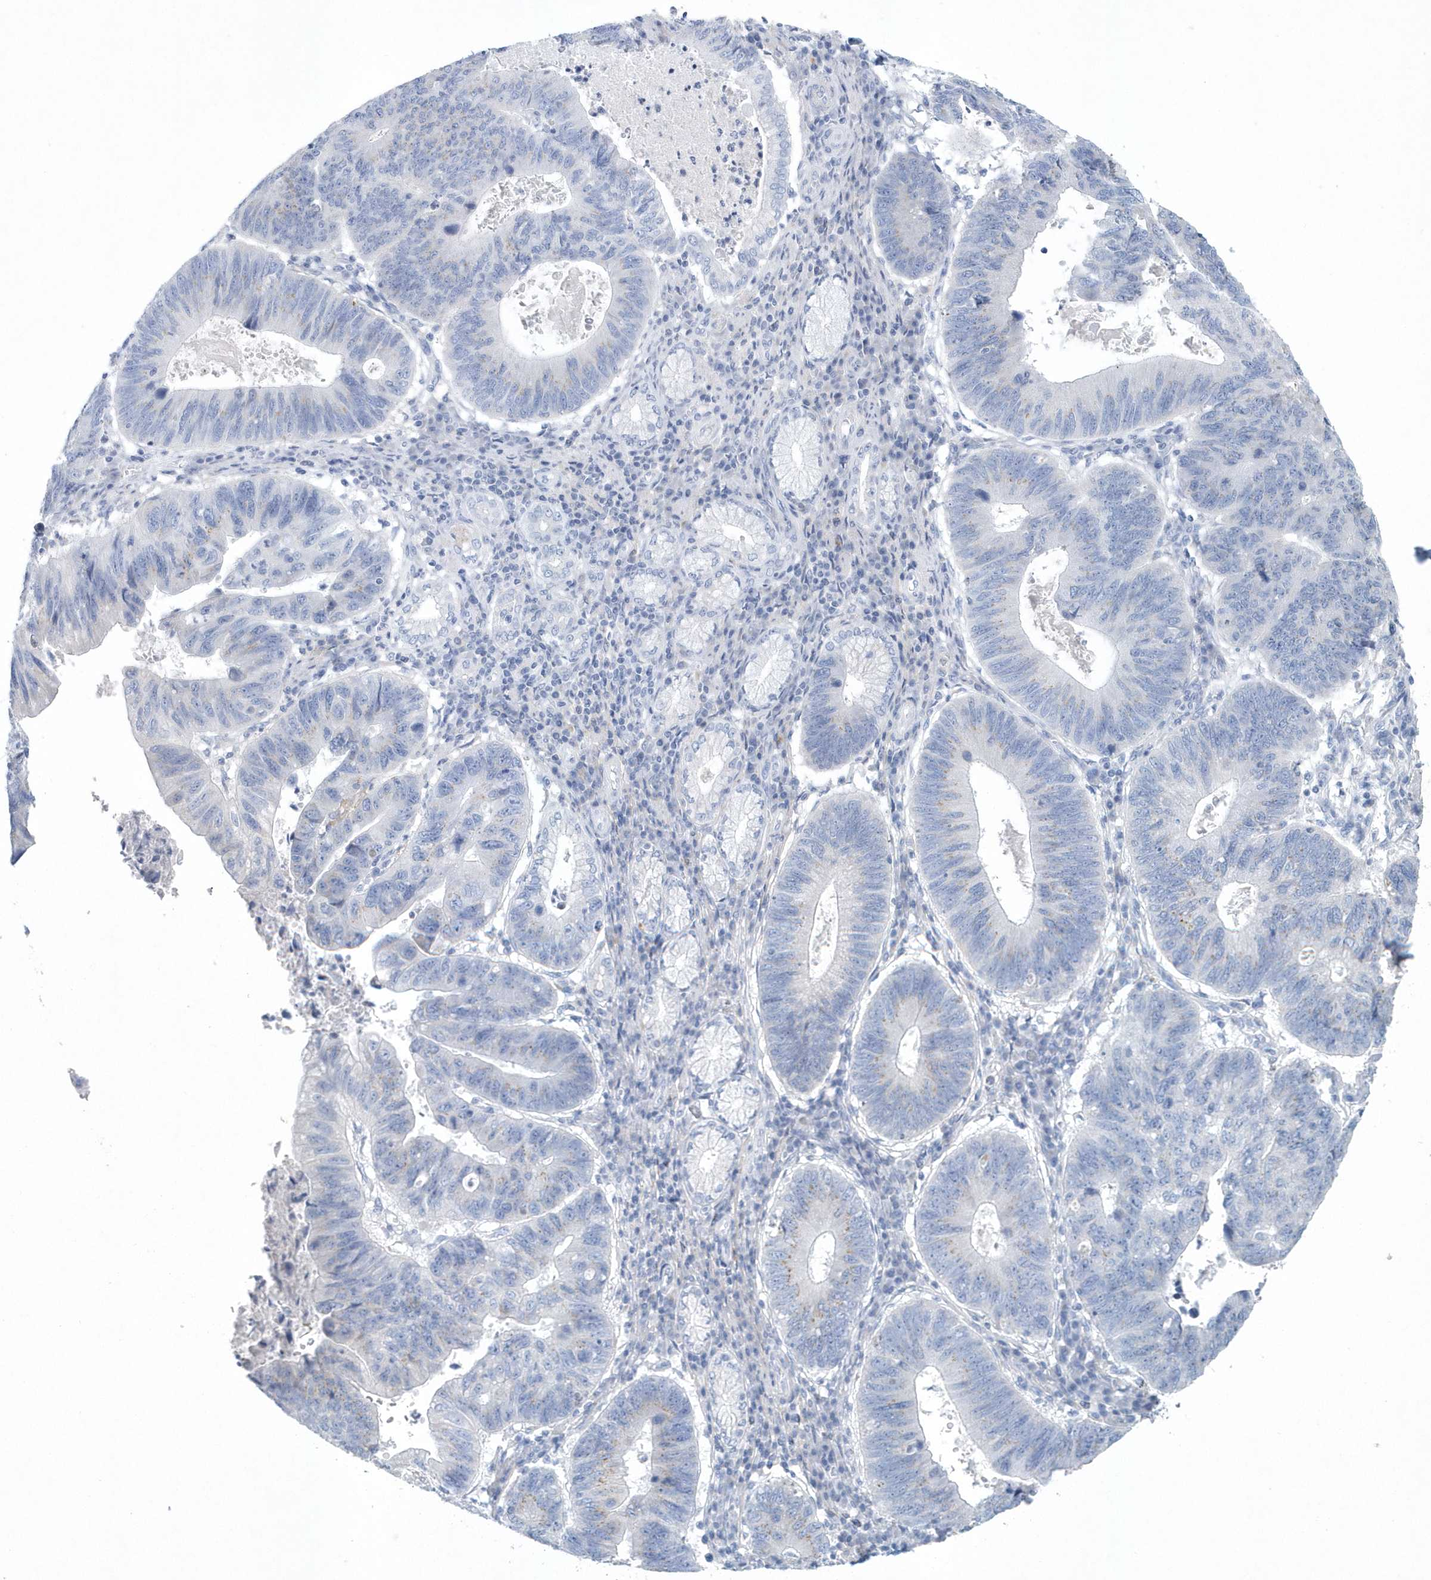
{"staining": {"intensity": "negative", "quantity": "none", "location": "none"}, "tissue": "stomach cancer", "cell_type": "Tumor cells", "image_type": "cancer", "snomed": [{"axis": "morphology", "description": "Adenocarcinoma, NOS"}, {"axis": "topography", "description": "Stomach"}], "caption": "Tumor cells show no significant protein staining in stomach cancer (adenocarcinoma). (Brightfield microscopy of DAB immunohistochemistry (IHC) at high magnification).", "gene": "SPATA18", "patient": {"sex": "male", "age": 59}}